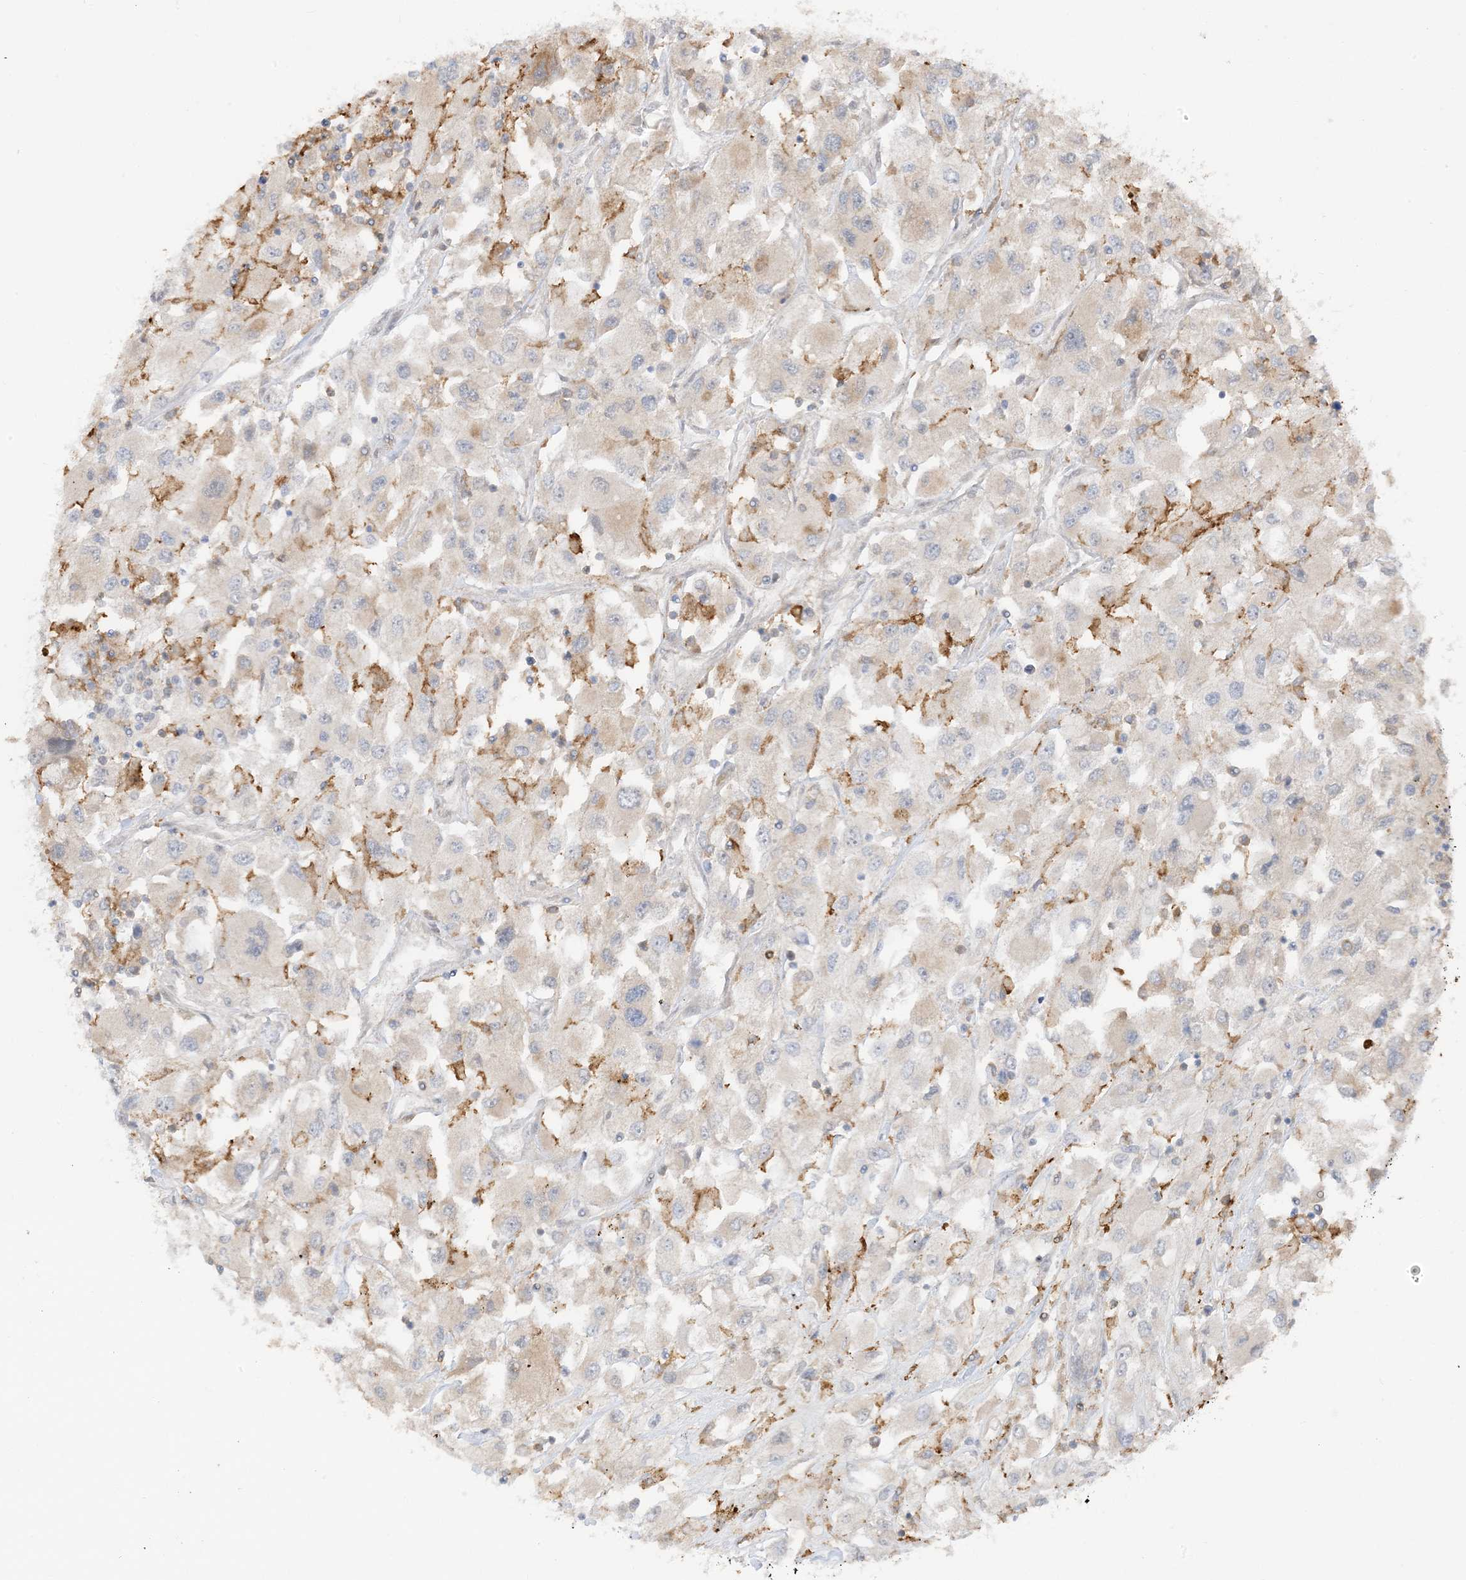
{"staining": {"intensity": "moderate", "quantity": "<25%", "location": "cytoplasmic/membranous"}, "tissue": "renal cancer", "cell_type": "Tumor cells", "image_type": "cancer", "snomed": [{"axis": "morphology", "description": "Adenocarcinoma, NOS"}, {"axis": "topography", "description": "Kidney"}], "caption": "Immunohistochemistry (IHC) photomicrograph of human renal cancer (adenocarcinoma) stained for a protein (brown), which reveals low levels of moderate cytoplasmic/membranous staining in about <25% of tumor cells.", "gene": "PHACTR2", "patient": {"sex": "female", "age": 52}}